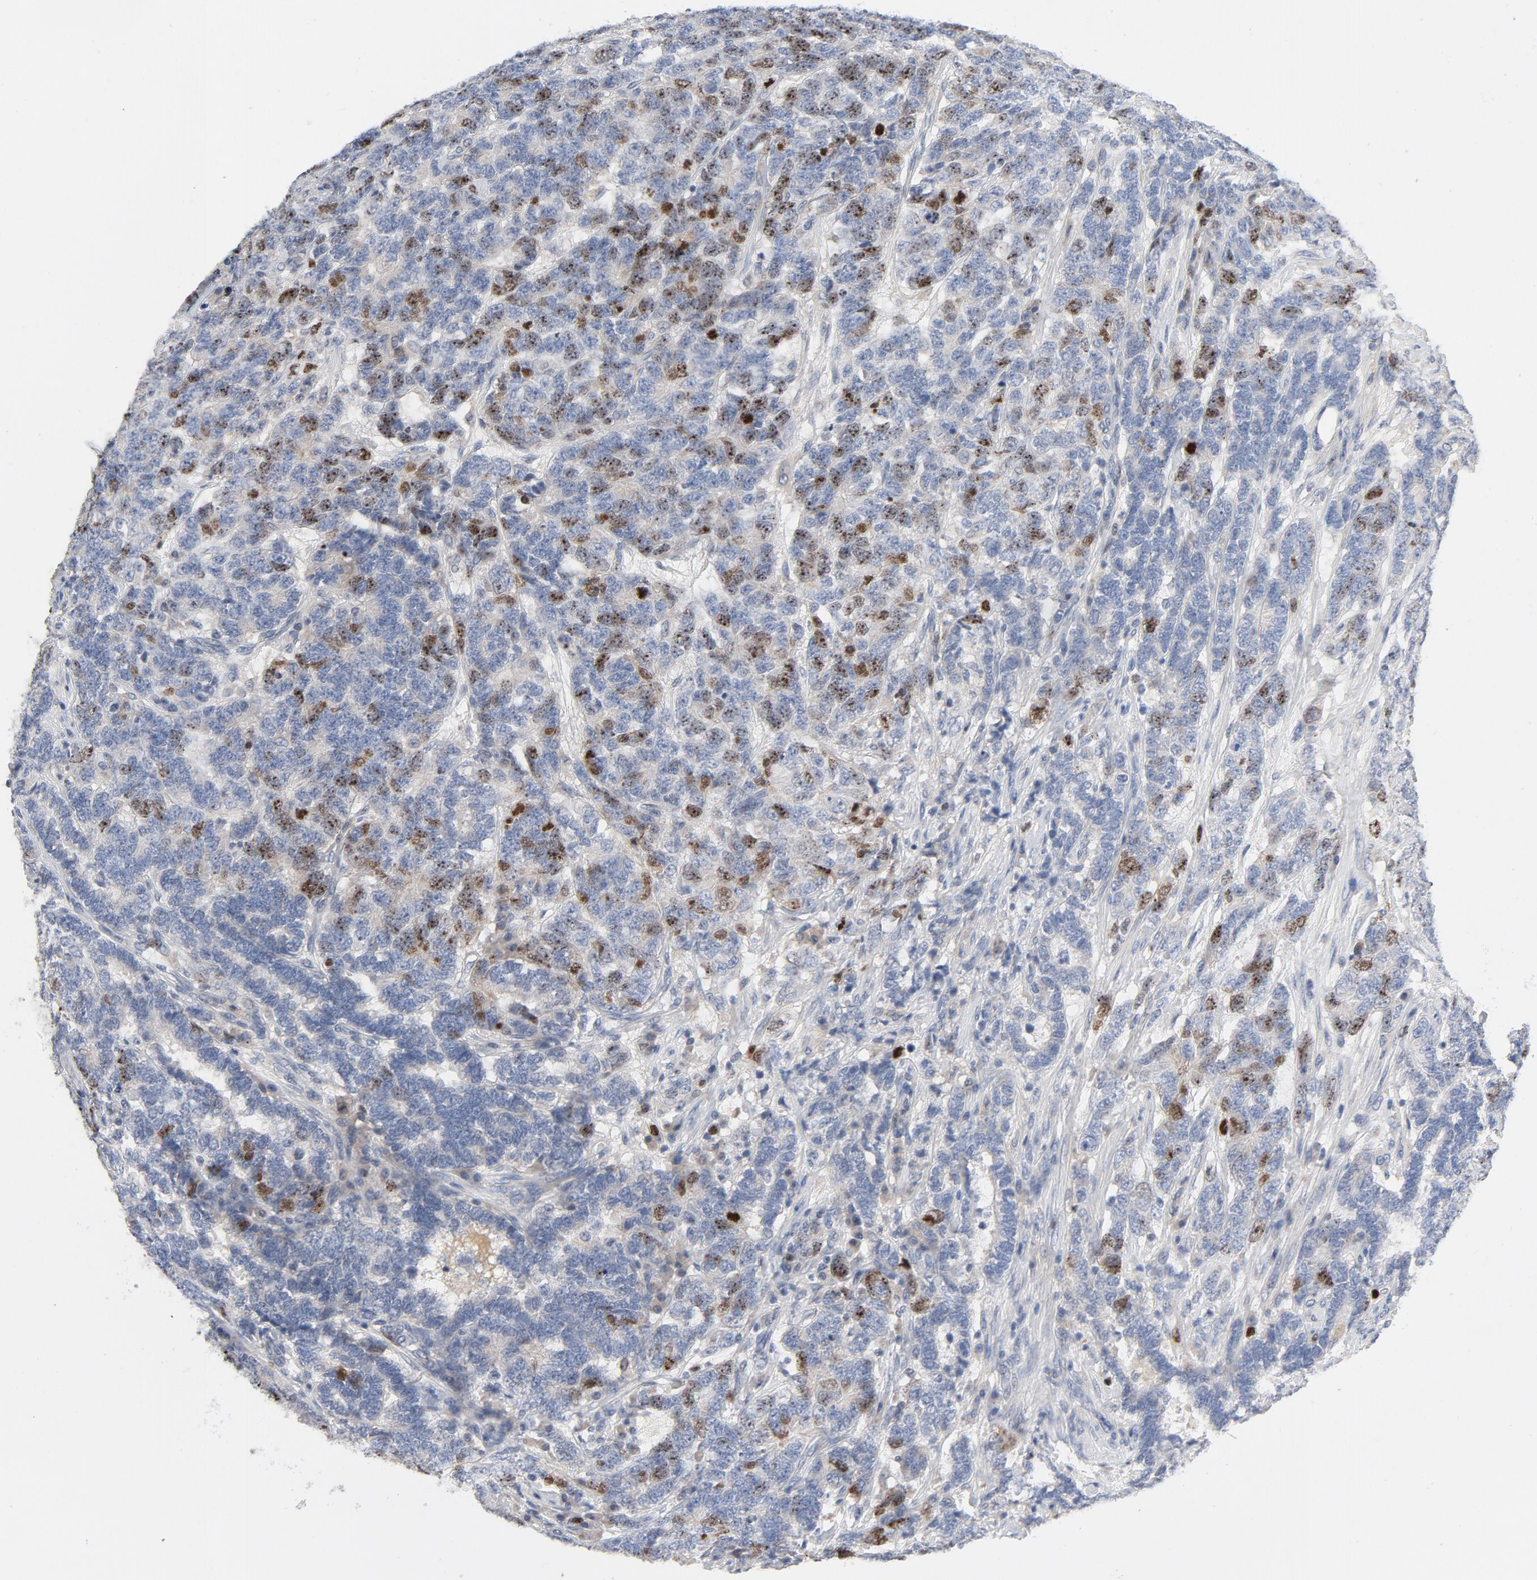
{"staining": {"intensity": "moderate", "quantity": "25%-75%", "location": "nuclear"}, "tissue": "testis cancer", "cell_type": "Tumor cells", "image_type": "cancer", "snomed": [{"axis": "morphology", "description": "Carcinoma, Embryonal, NOS"}, {"axis": "topography", "description": "Testis"}], "caption": "A high-resolution histopathology image shows immunohistochemistry (IHC) staining of embryonal carcinoma (testis), which reveals moderate nuclear expression in about 25%-75% of tumor cells.", "gene": "BIRC5", "patient": {"sex": "male", "age": 26}}